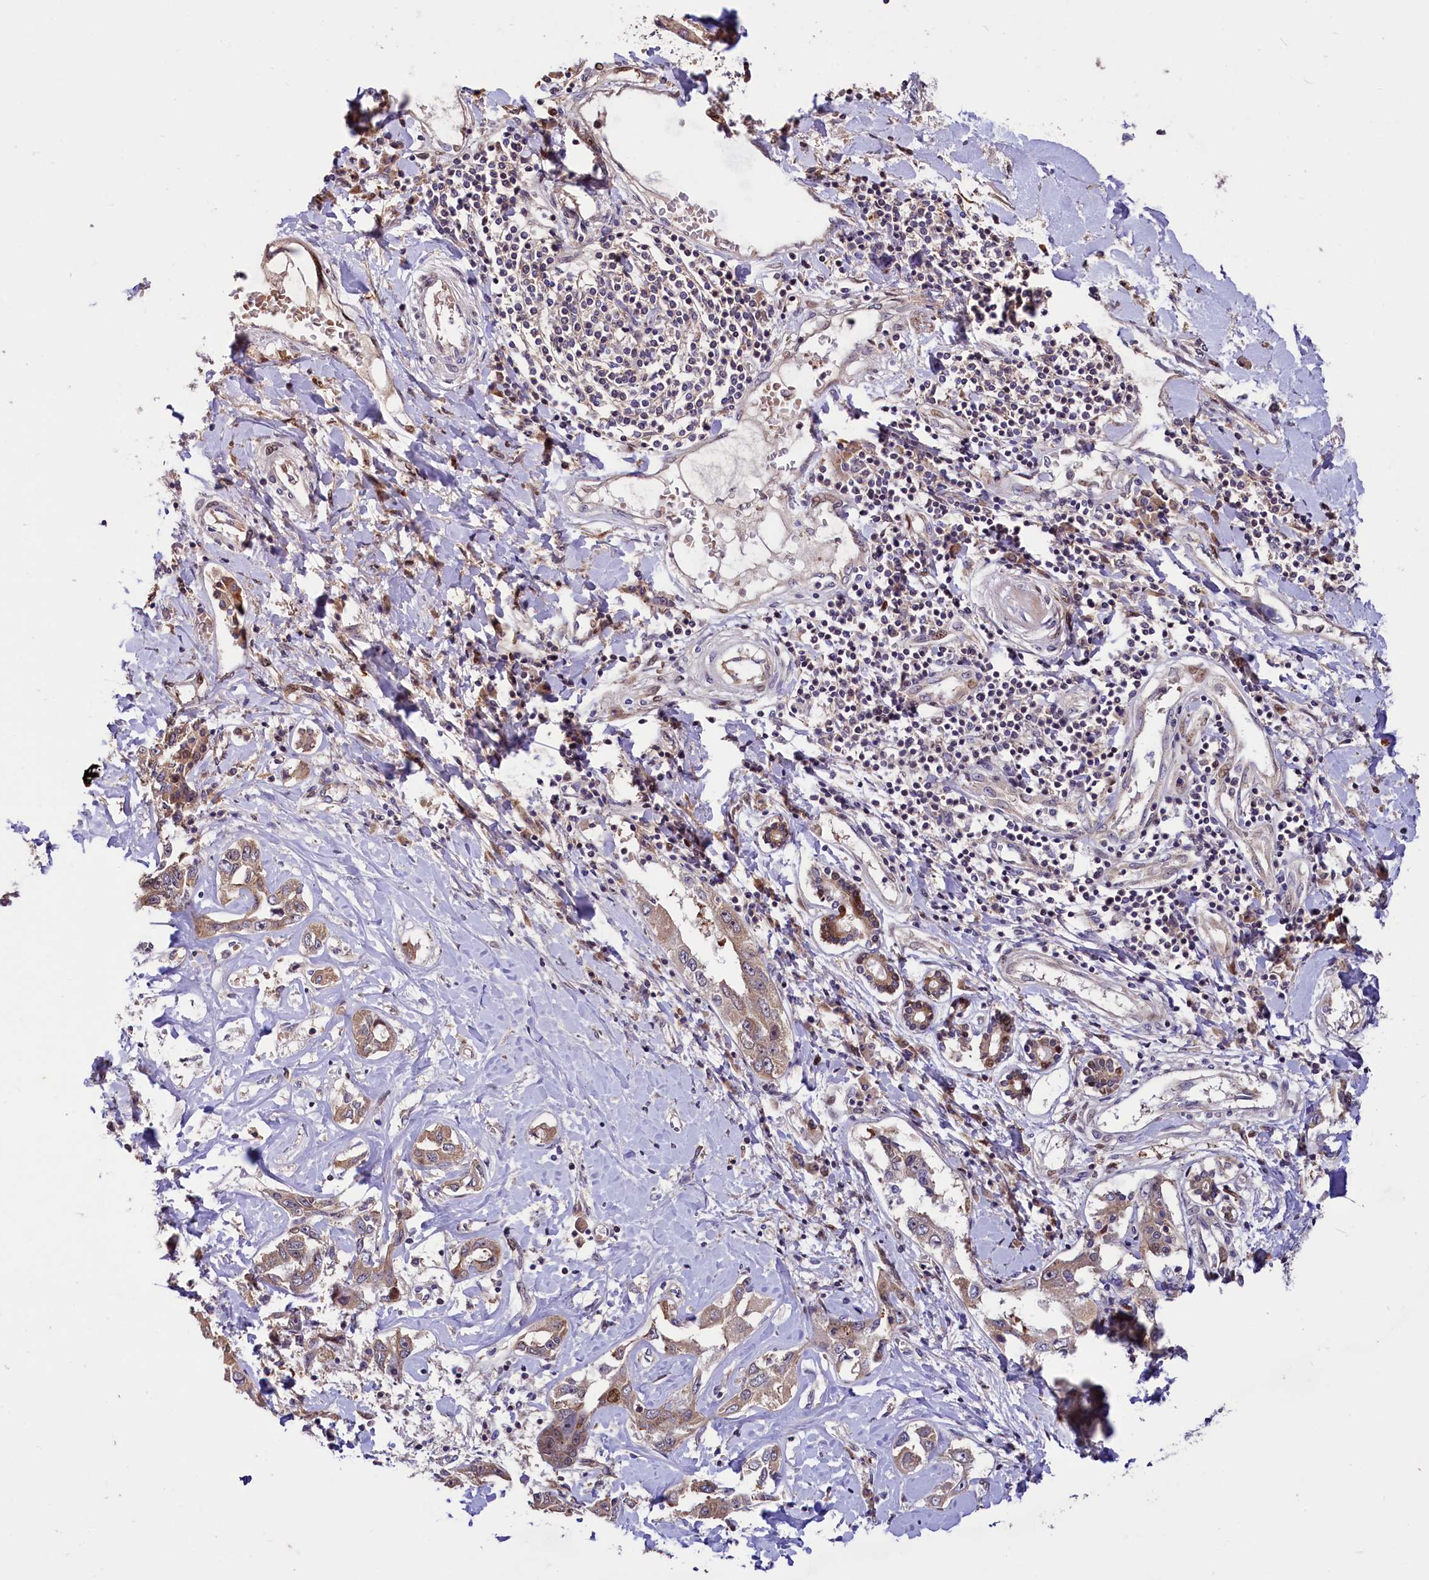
{"staining": {"intensity": "moderate", "quantity": ">75%", "location": "cytoplasmic/membranous"}, "tissue": "liver cancer", "cell_type": "Tumor cells", "image_type": "cancer", "snomed": [{"axis": "morphology", "description": "Cholangiocarcinoma"}, {"axis": "topography", "description": "Liver"}], "caption": "Immunohistochemistry (IHC) micrograph of cholangiocarcinoma (liver) stained for a protein (brown), which exhibits medium levels of moderate cytoplasmic/membranous positivity in approximately >75% of tumor cells.", "gene": "PDZRN3", "patient": {"sex": "male", "age": 59}}